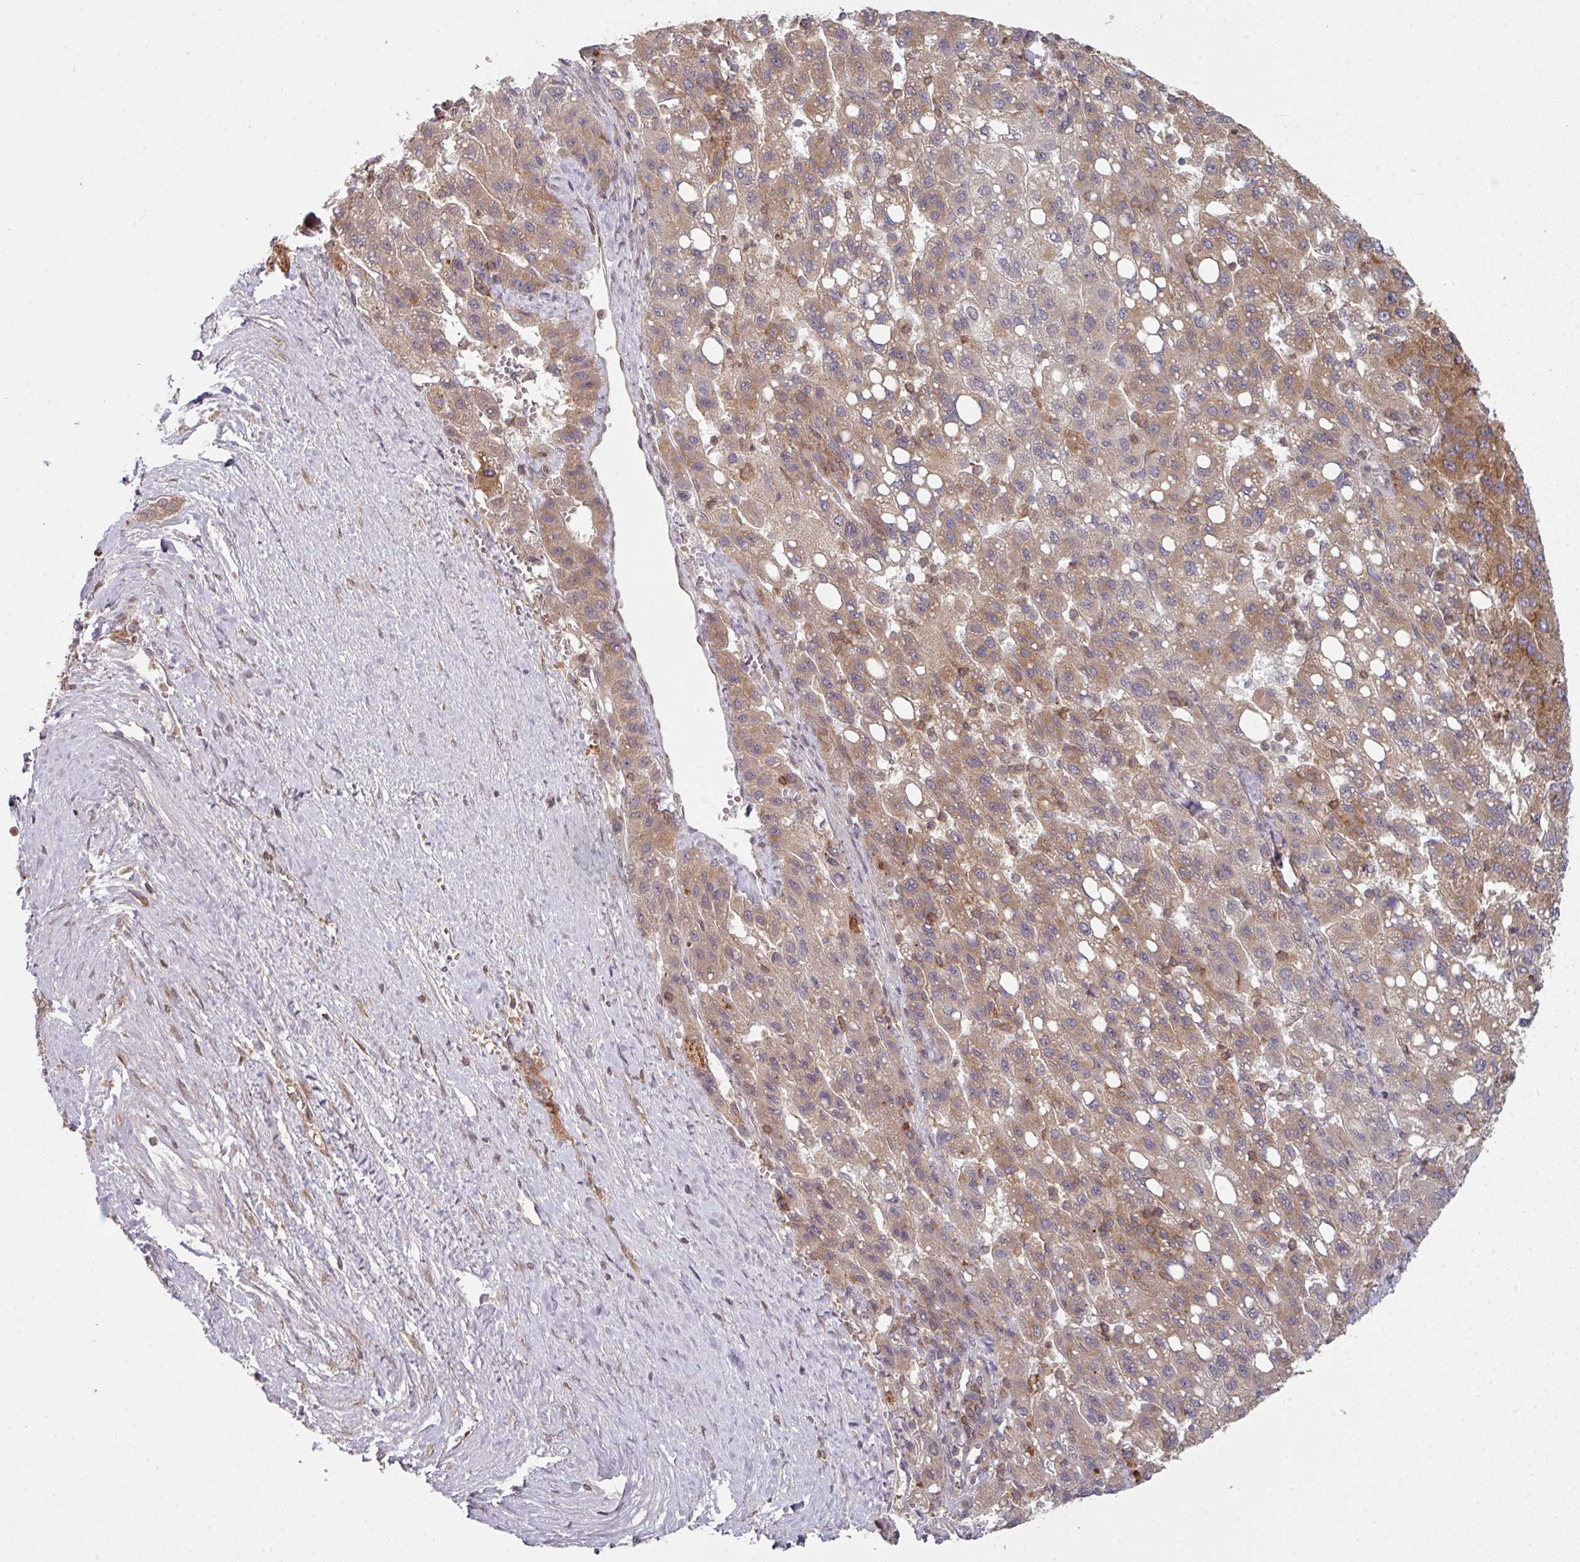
{"staining": {"intensity": "moderate", "quantity": ">75%", "location": "cytoplasmic/membranous"}, "tissue": "liver cancer", "cell_type": "Tumor cells", "image_type": "cancer", "snomed": [{"axis": "morphology", "description": "Carcinoma, Hepatocellular, NOS"}, {"axis": "topography", "description": "Liver"}], "caption": "The immunohistochemical stain labels moderate cytoplasmic/membranous positivity in tumor cells of liver cancer tissue.", "gene": "CAMLG", "patient": {"sex": "female", "age": 82}}